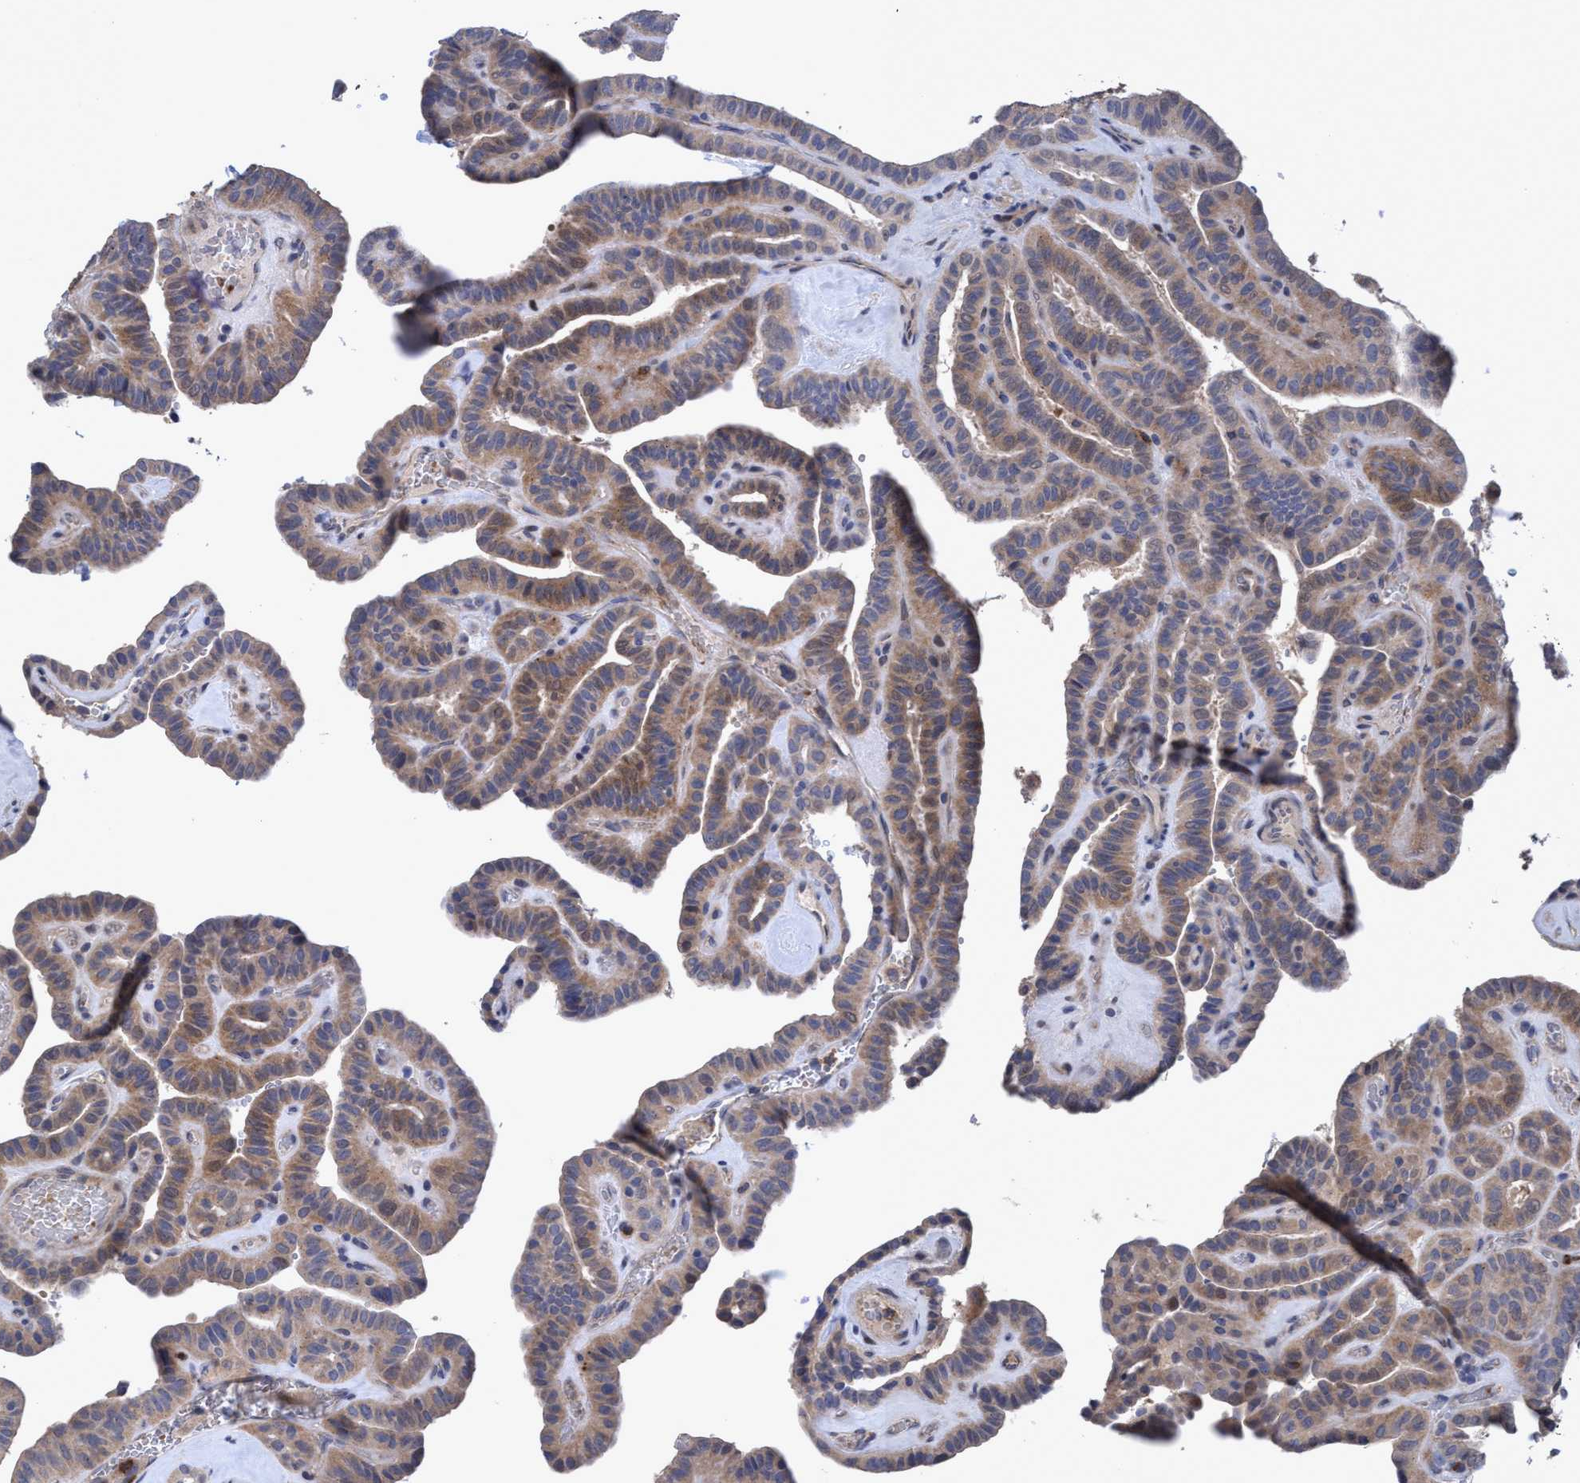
{"staining": {"intensity": "weak", "quantity": "25%-75%", "location": "cytoplasmic/membranous"}, "tissue": "thyroid cancer", "cell_type": "Tumor cells", "image_type": "cancer", "snomed": [{"axis": "morphology", "description": "Papillary adenocarcinoma, NOS"}, {"axis": "topography", "description": "Thyroid gland"}], "caption": "A photomicrograph showing weak cytoplasmic/membranous expression in approximately 25%-75% of tumor cells in thyroid cancer (papillary adenocarcinoma), as visualized by brown immunohistochemical staining.", "gene": "SEMA4D", "patient": {"sex": "male", "age": 77}}